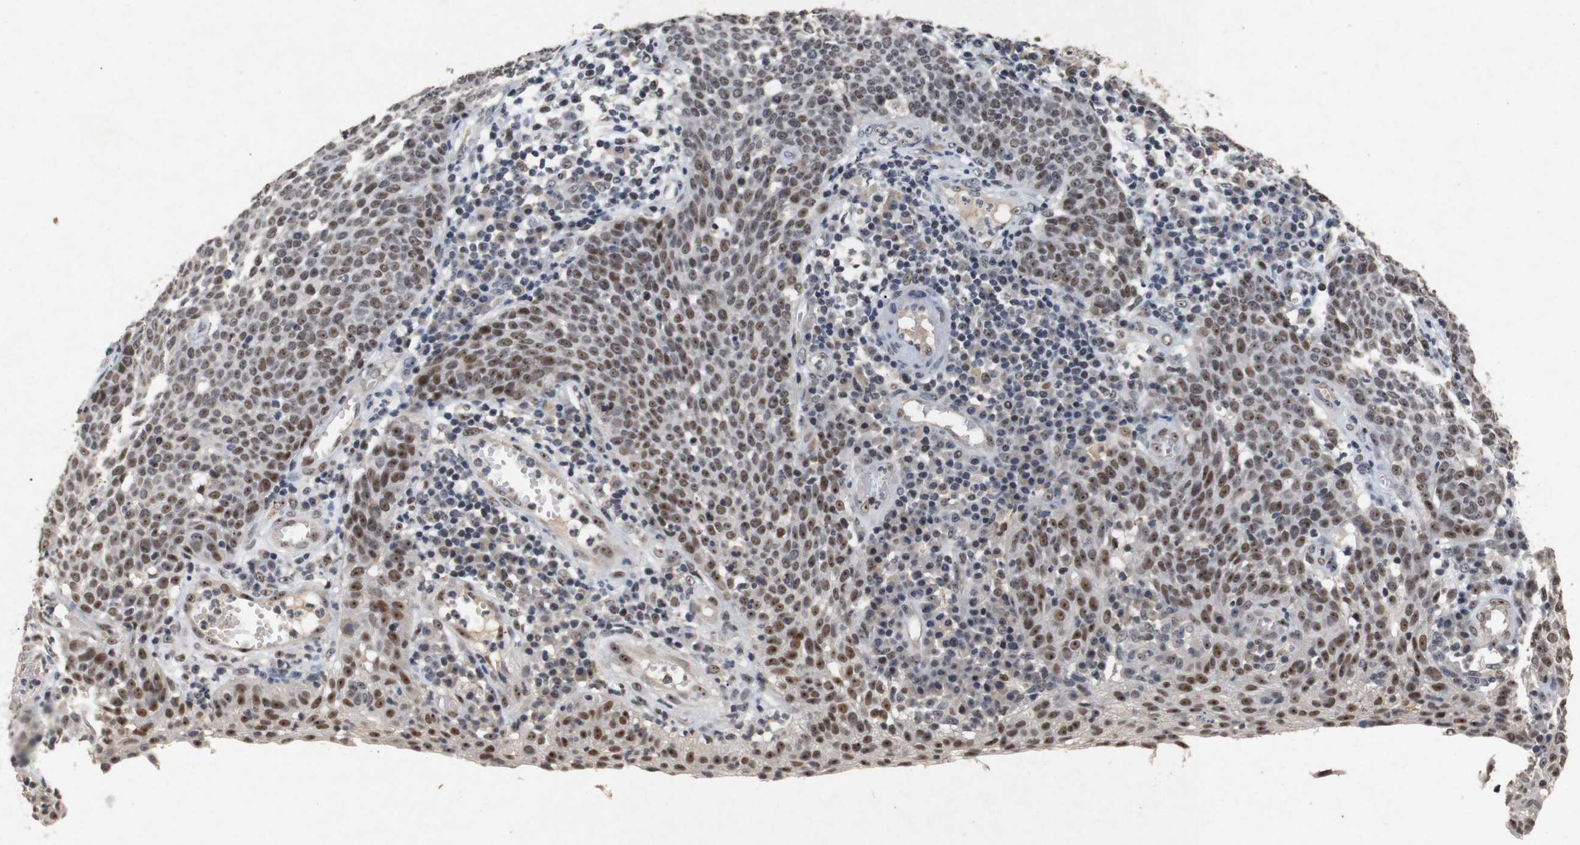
{"staining": {"intensity": "moderate", "quantity": ">75%", "location": "nuclear"}, "tissue": "cervical cancer", "cell_type": "Tumor cells", "image_type": "cancer", "snomed": [{"axis": "morphology", "description": "Squamous cell carcinoma, NOS"}, {"axis": "topography", "description": "Cervix"}], "caption": "Brown immunohistochemical staining in cervical cancer reveals moderate nuclear expression in approximately >75% of tumor cells. Nuclei are stained in blue.", "gene": "PARN", "patient": {"sex": "female", "age": 34}}